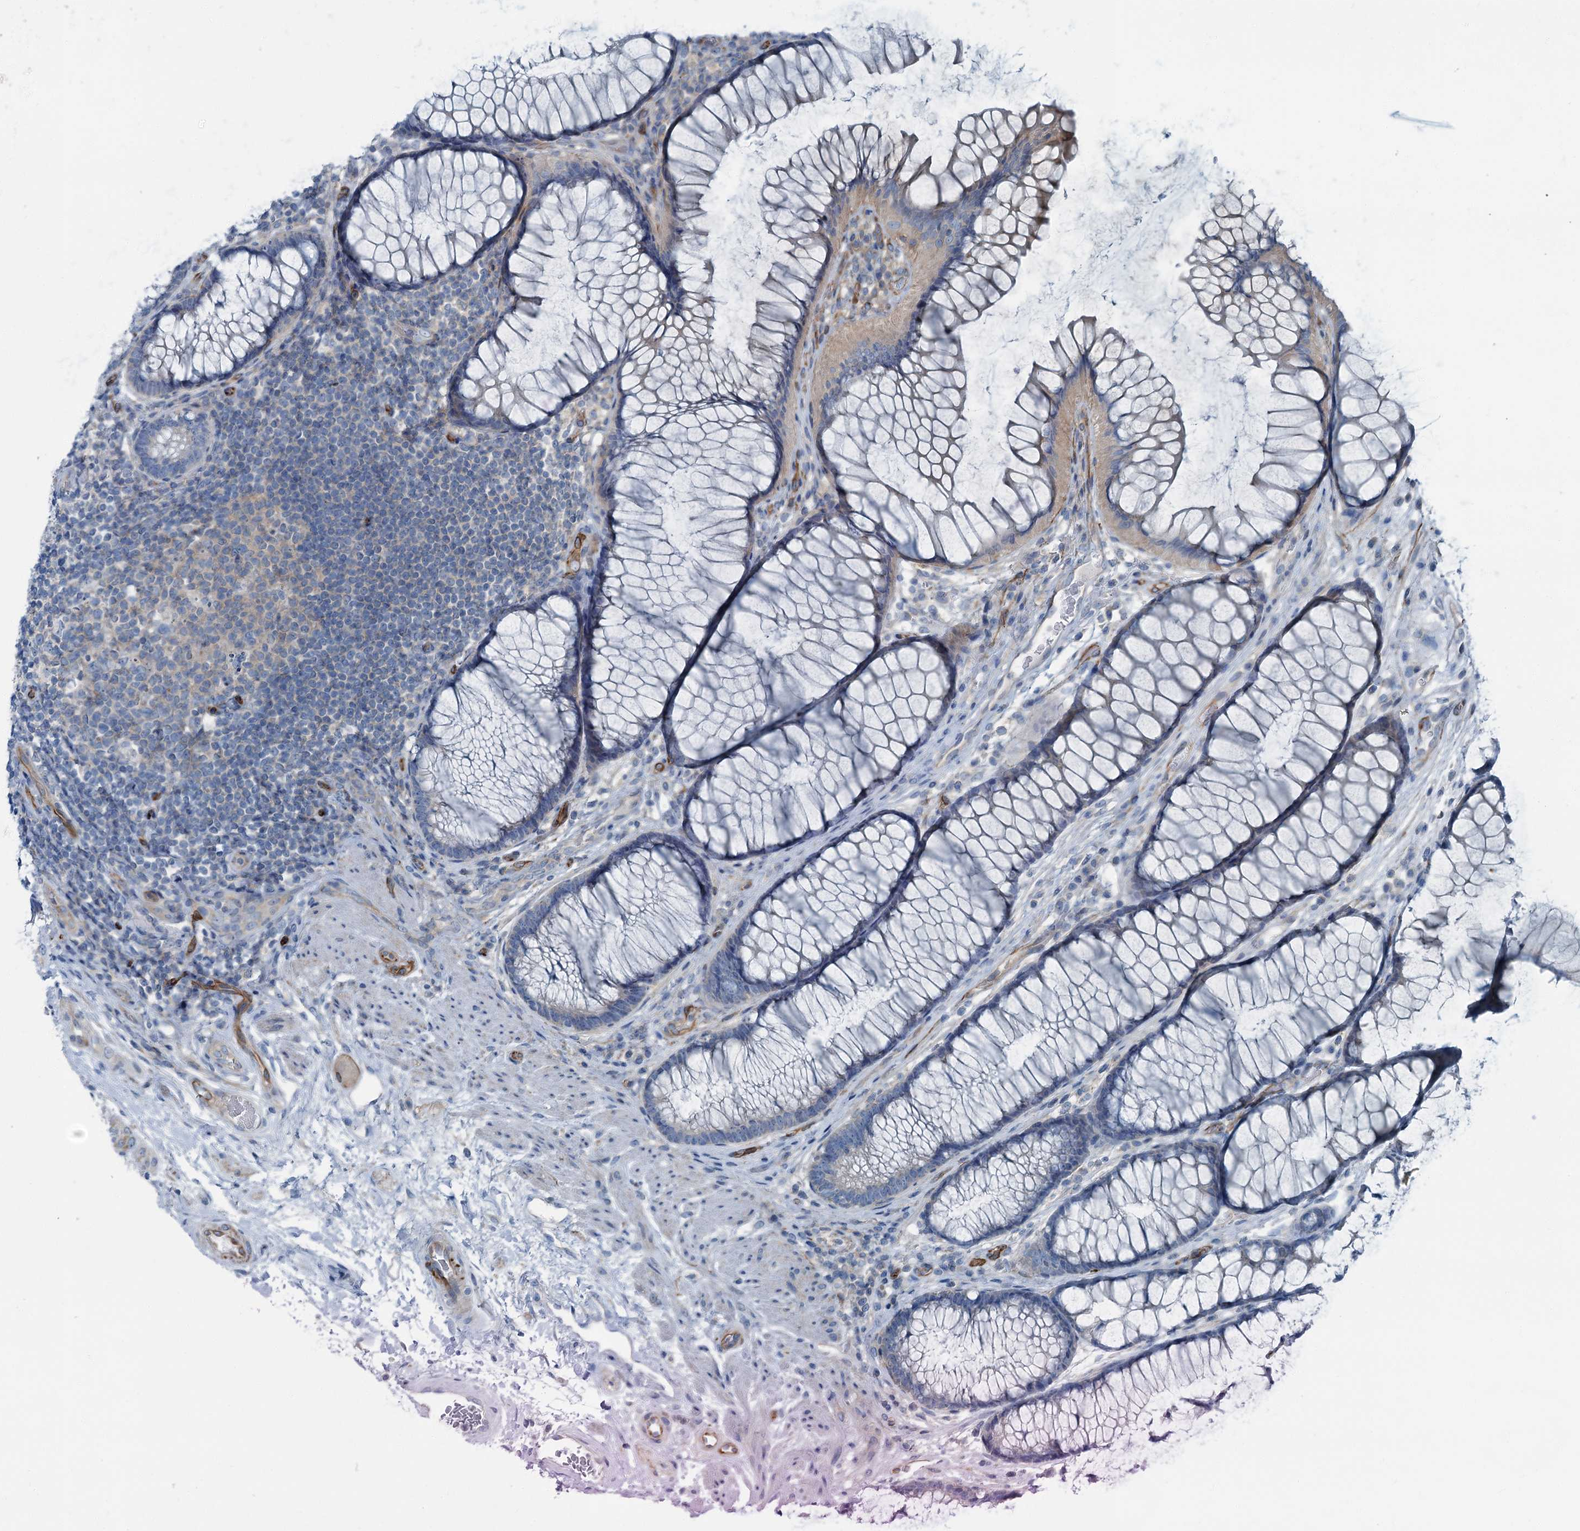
{"staining": {"intensity": "moderate", "quantity": ">75%", "location": "cytoplasmic/membranous"}, "tissue": "colon", "cell_type": "Endothelial cells", "image_type": "normal", "snomed": [{"axis": "morphology", "description": "Normal tissue, NOS"}, {"axis": "topography", "description": "Colon"}], "caption": "Immunohistochemical staining of unremarkable colon demonstrates medium levels of moderate cytoplasmic/membranous expression in approximately >75% of endothelial cells.", "gene": "AXL", "patient": {"sex": "female", "age": 82}}